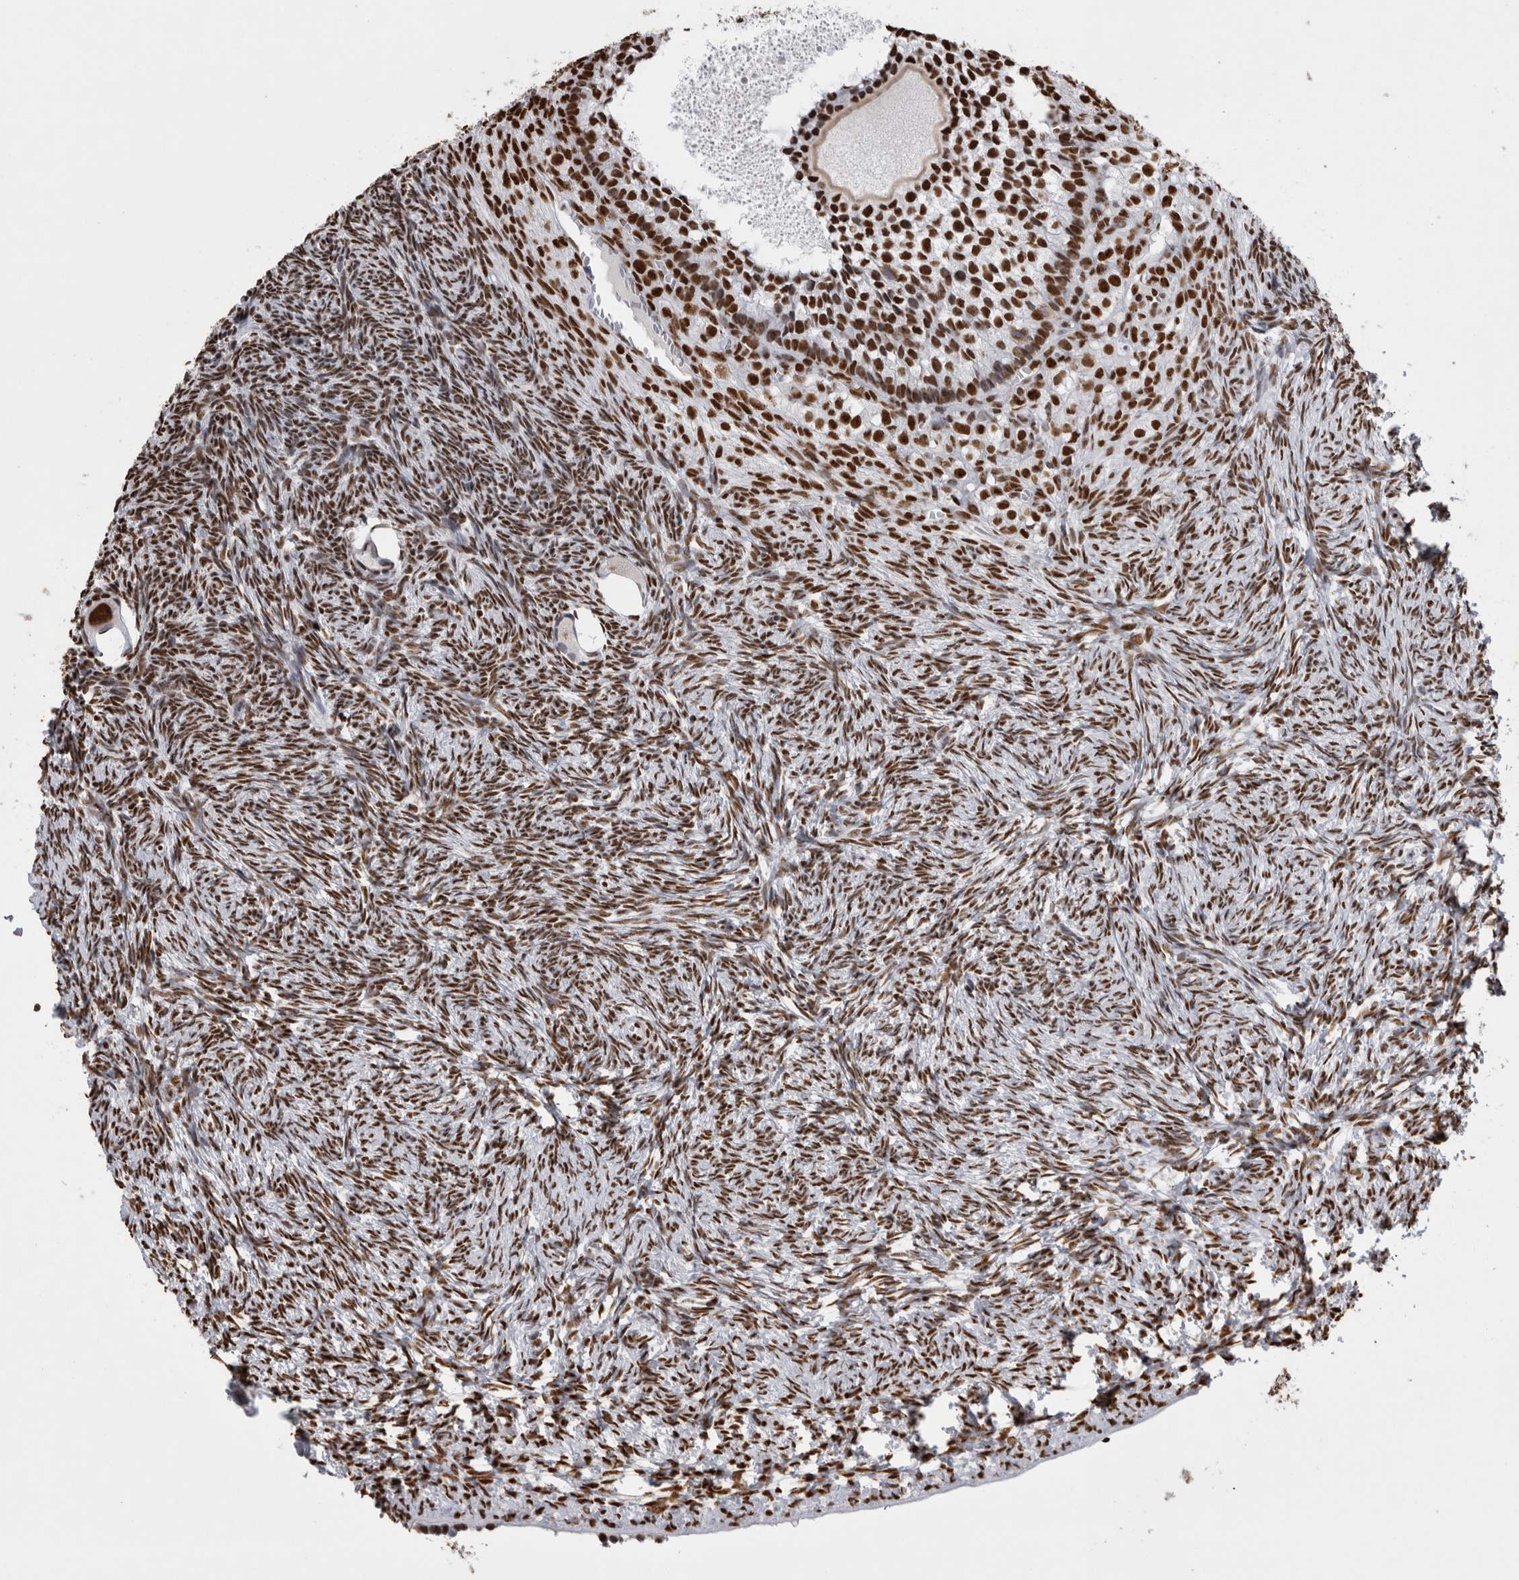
{"staining": {"intensity": "strong", "quantity": "25%-75%", "location": "nuclear"}, "tissue": "ovary", "cell_type": "Follicle cells", "image_type": "normal", "snomed": [{"axis": "morphology", "description": "Normal tissue, NOS"}, {"axis": "topography", "description": "Ovary"}], "caption": "The micrograph reveals immunohistochemical staining of benign ovary. There is strong nuclear staining is identified in about 25%-75% of follicle cells.", "gene": "ALPK3", "patient": {"sex": "female", "age": 34}}